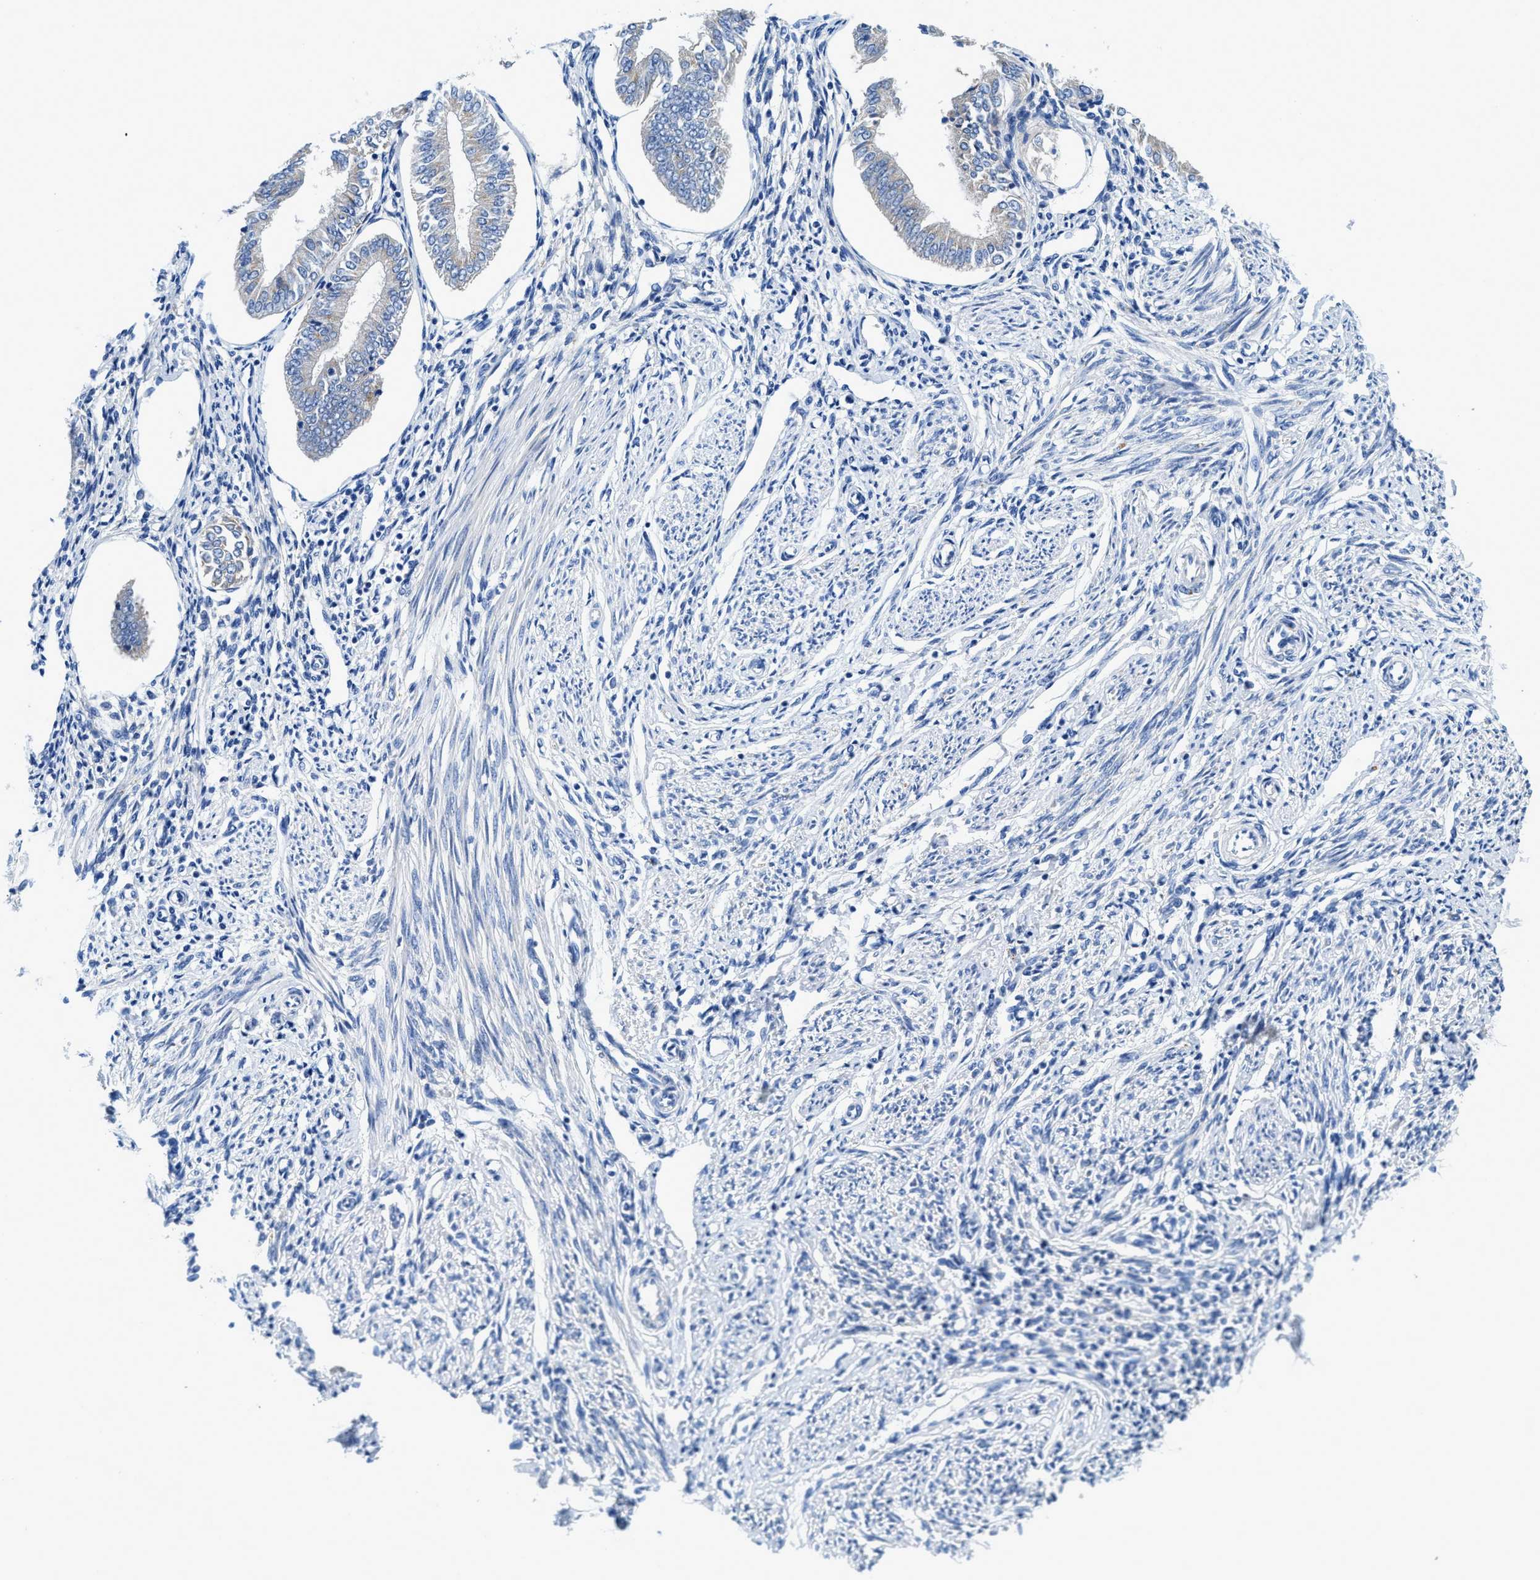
{"staining": {"intensity": "negative", "quantity": "none", "location": "none"}, "tissue": "endometrium", "cell_type": "Cells in endometrial stroma", "image_type": "normal", "snomed": [{"axis": "morphology", "description": "Normal tissue, NOS"}, {"axis": "topography", "description": "Endometrium"}], "caption": "Immunohistochemistry (IHC) image of normal endometrium stained for a protein (brown), which demonstrates no positivity in cells in endometrial stroma.", "gene": "TSPAN3", "patient": {"sex": "female", "age": 50}}